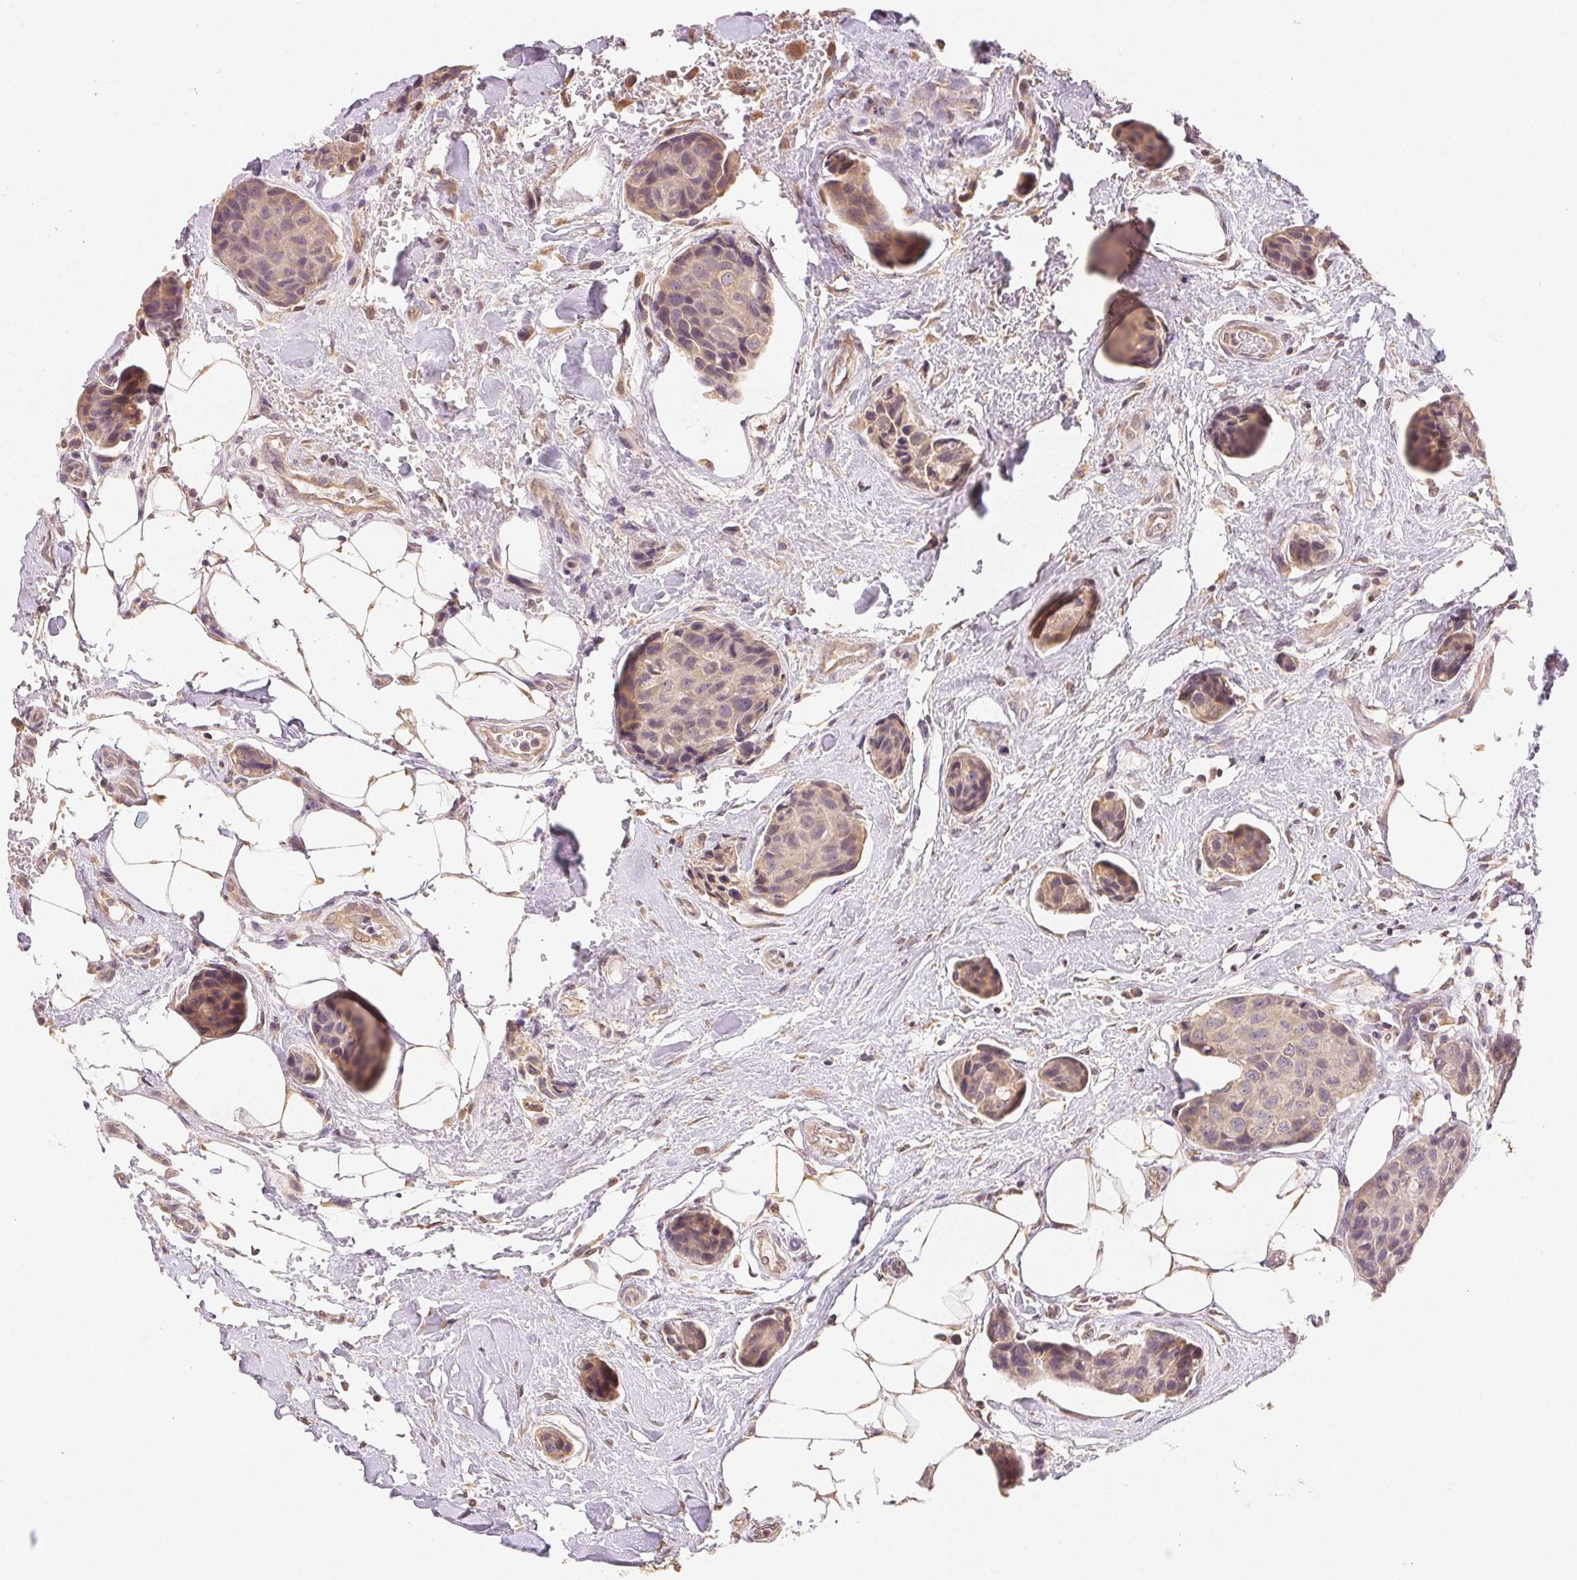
{"staining": {"intensity": "negative", "quantity": "none", "location": "none"}, "tissue": "breast cancer", "cell_type": "Tumor cells", "image_type": "cancer", "snomed": [{"axis": "morphology", "description": "Duct carcinoma"}, {"axis": "topography", "description": "Breast"}, {"axis": "topography", "description": "Lymph node"}], "caption": "Histopathology image shows no significant protein staining in tumor cells of breast infiltrating ductal carcinoma.", "gene": "SEZ6L2", "patient": {"sex": "female", "age": 80}}